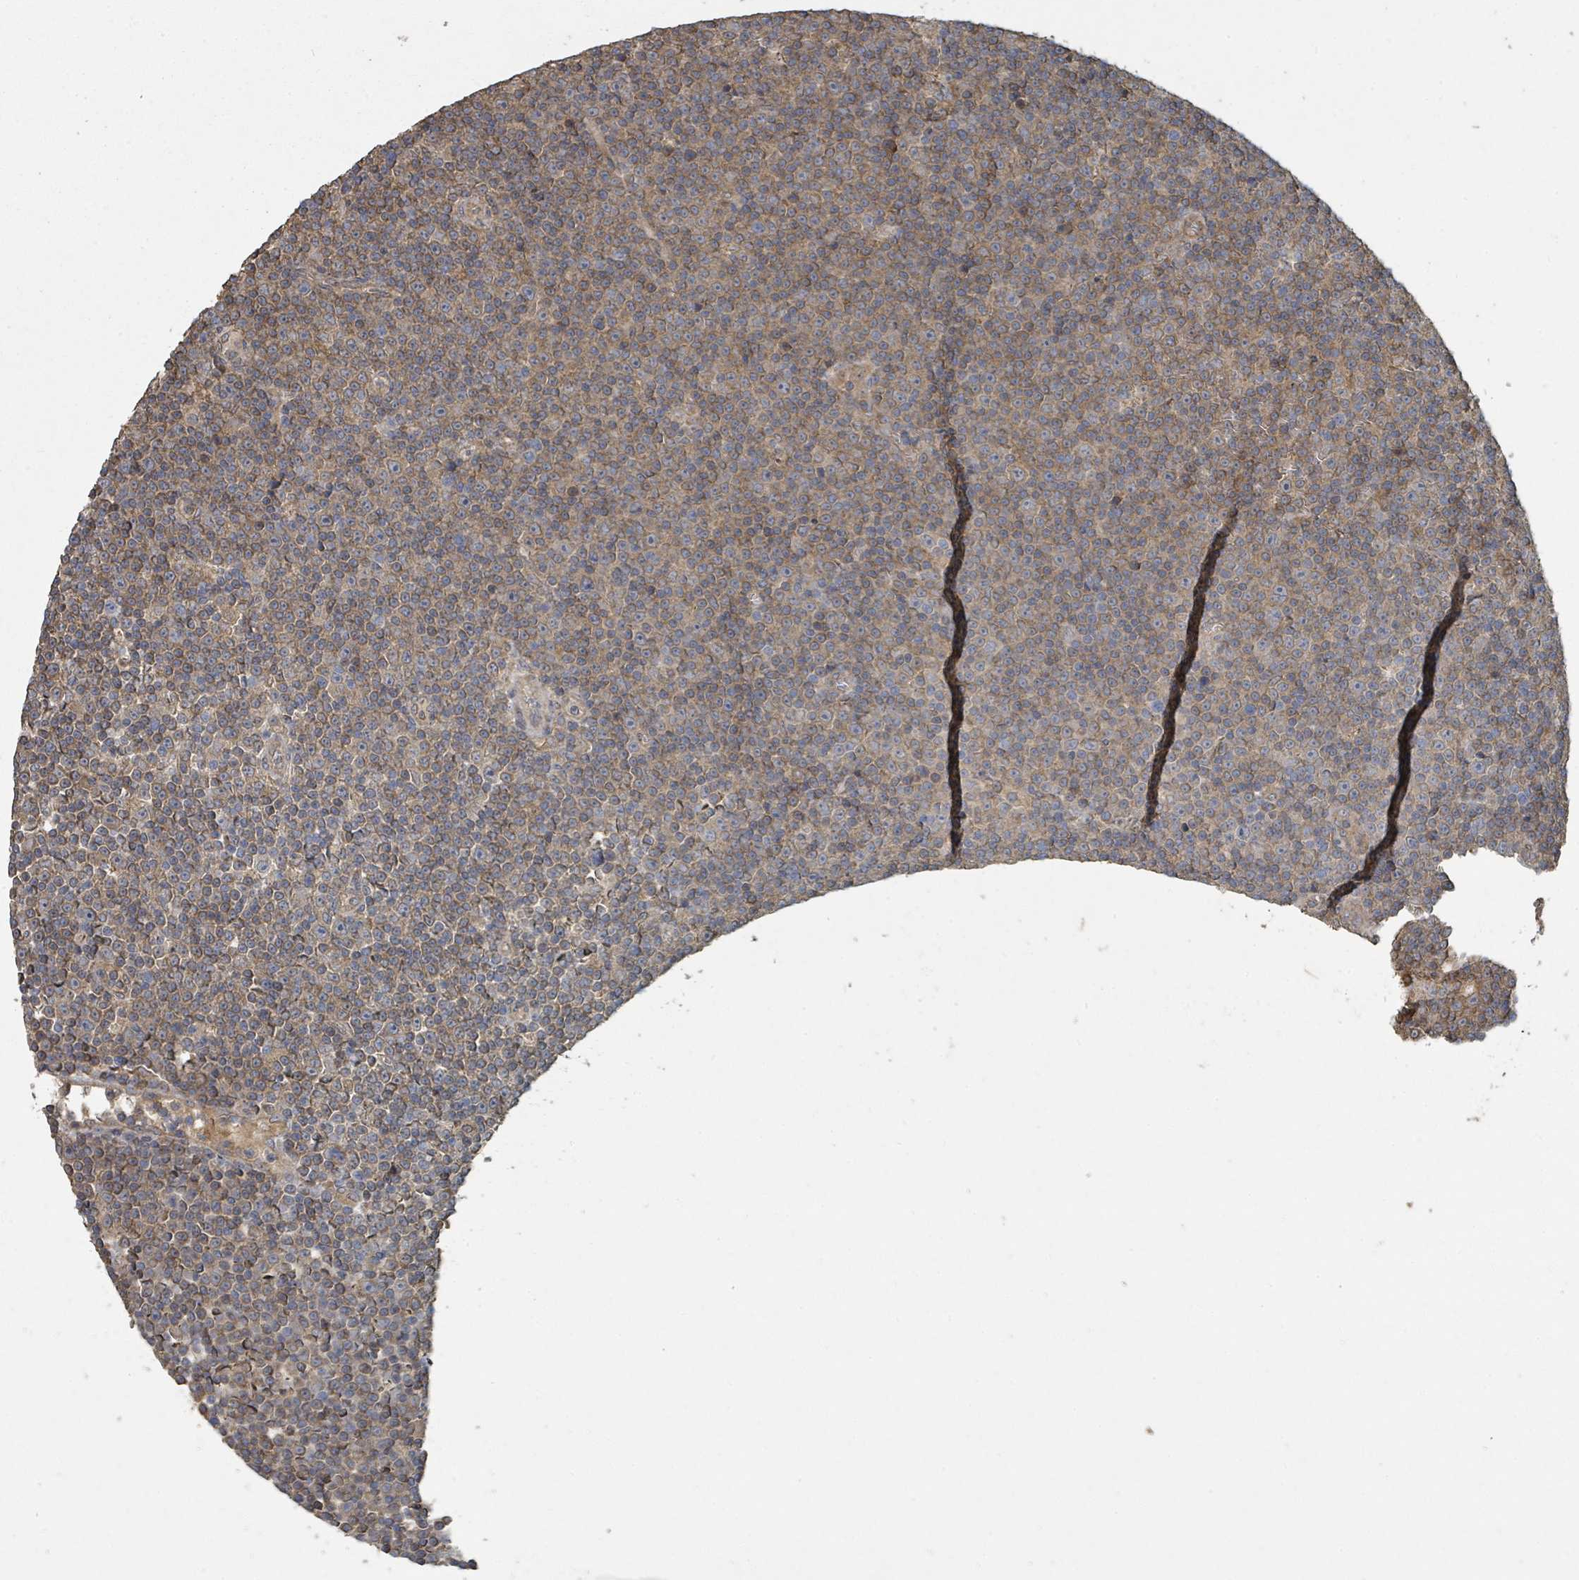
{"staining": {"intensity": "moderate", "quantity": ">75%", "location": "cytoplasmic/membranous"}, "tissue": "lymphoma", "cell_type": "Tumor cells", "image_type": "cancer", "snomed": [{"axis": "morphology", "description": "Malignant lymphoma, non-Hodgkin's type, Low grade"}, {"axis": "topography", "description": "Lymph node"}], "caption": "Immunohistochemical staining of low-grade malignant lymphoma, non-Hodgkin's type shows medium levels of moderate cytoplasmic/membranous positivity in about >75% of tumor cells. (brown staining indicates protein expression, while blue staining denotes nuclei).", "gene": "WDFY1", "patient": {"sex": "female", "age": 67}}